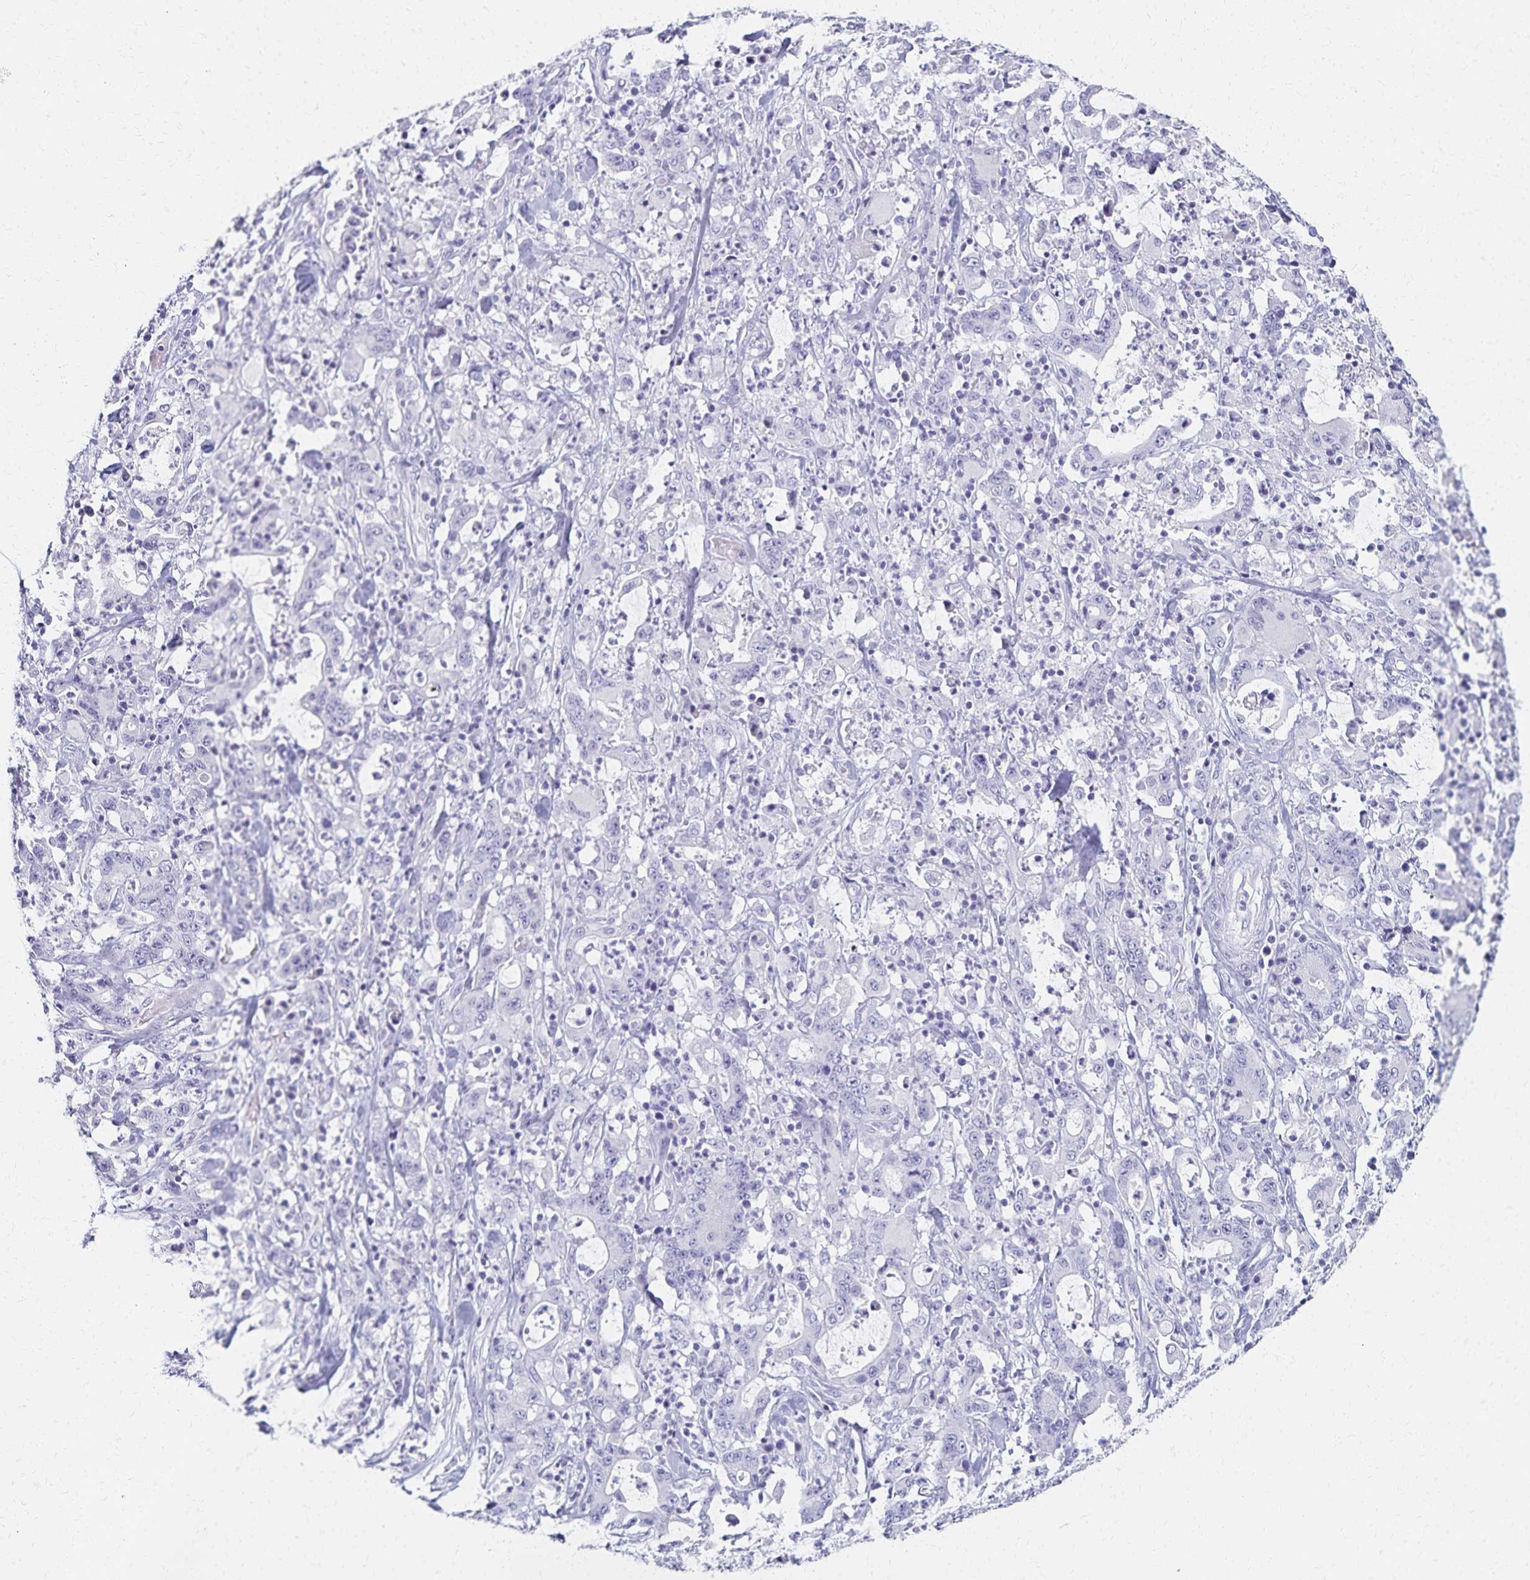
{"staining": {"intensity": "negative", "quantity": "none", "location": "none"}, "tissue": "stomach cancer", "cell_type": "Tumor cells", "image_type": "cancer", "snomed": [{"axis": "morphology", "description": "Adenocarcinoma, NOS"}, {"axis": "topography", "description": "Stomach, upper"}], "caption": "The immunohistochemistry (IHC) micrograph has no significant staining in tumor cells of stomach cancer tissue.", "gene": "C2orf50", "patient": {"sex": "male", "age": 68}}